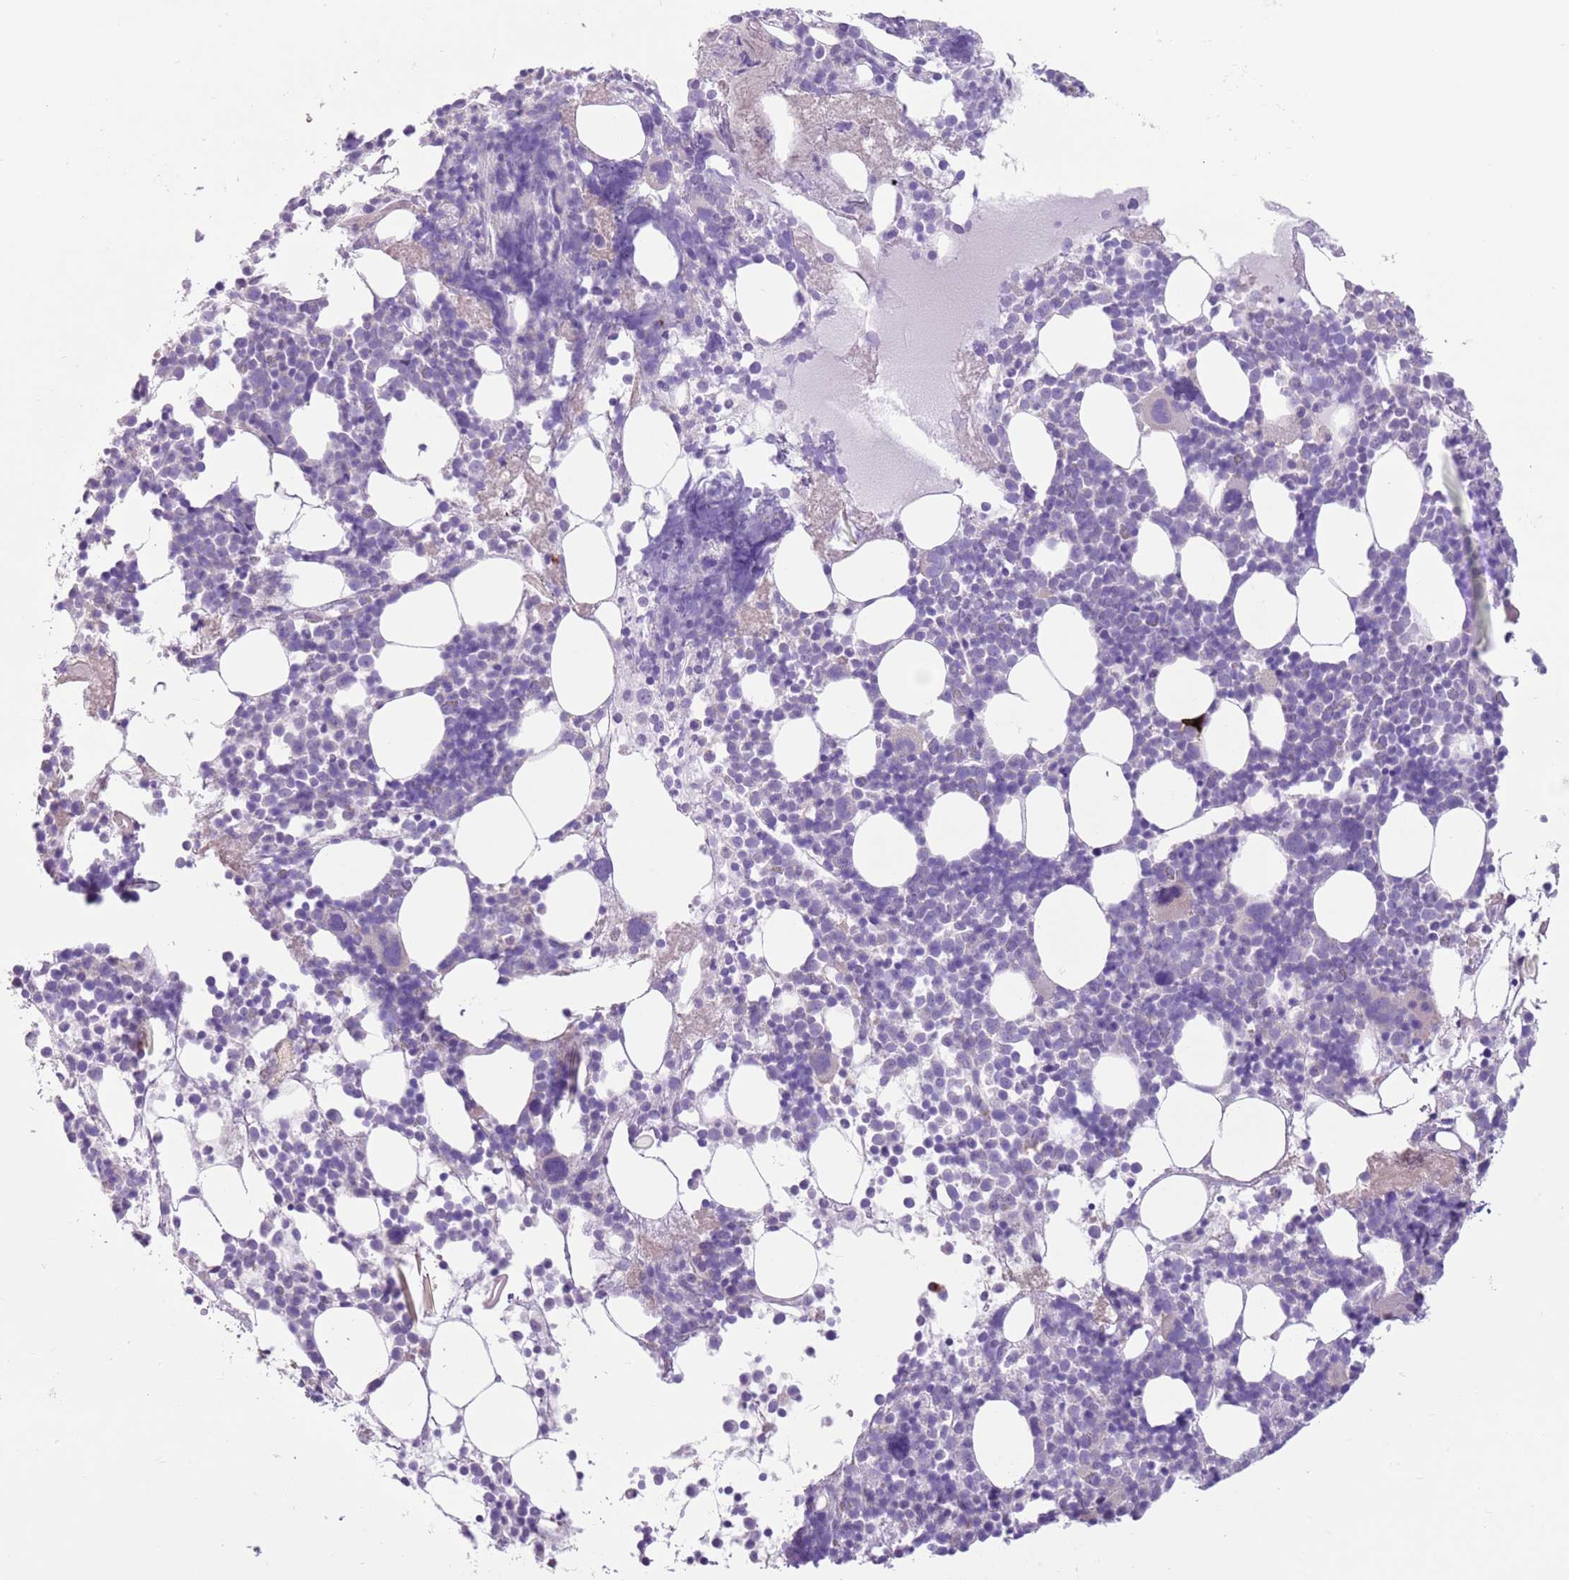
{"staining": {"intensity": "negative", "quantity": "none", "location": "none"}, "tissue": "bone marrow", "cell_type": "Hematopoietic cells", "image_type": "normal", "snomed": [{"axis": "morphology", "description": "Normal tissue, NOS"}, {"axis": "topography", "description": "Bone marrow"}], "caption": "High magnification brightfield microscopy of normal bone marrow stained with DAB (3,3'-diaminobenzidine) (brown) and counterstained with hematoxylin (blue): hematopoietic cells show no significant positivity. The staining is performed using DAB (3,3'-diaminobenzidine) brown chromogen with nuclei counter-stained in using hematoxylin.", "gene": "ZNF239", "patient": {"sex": "female", "age": 48}}